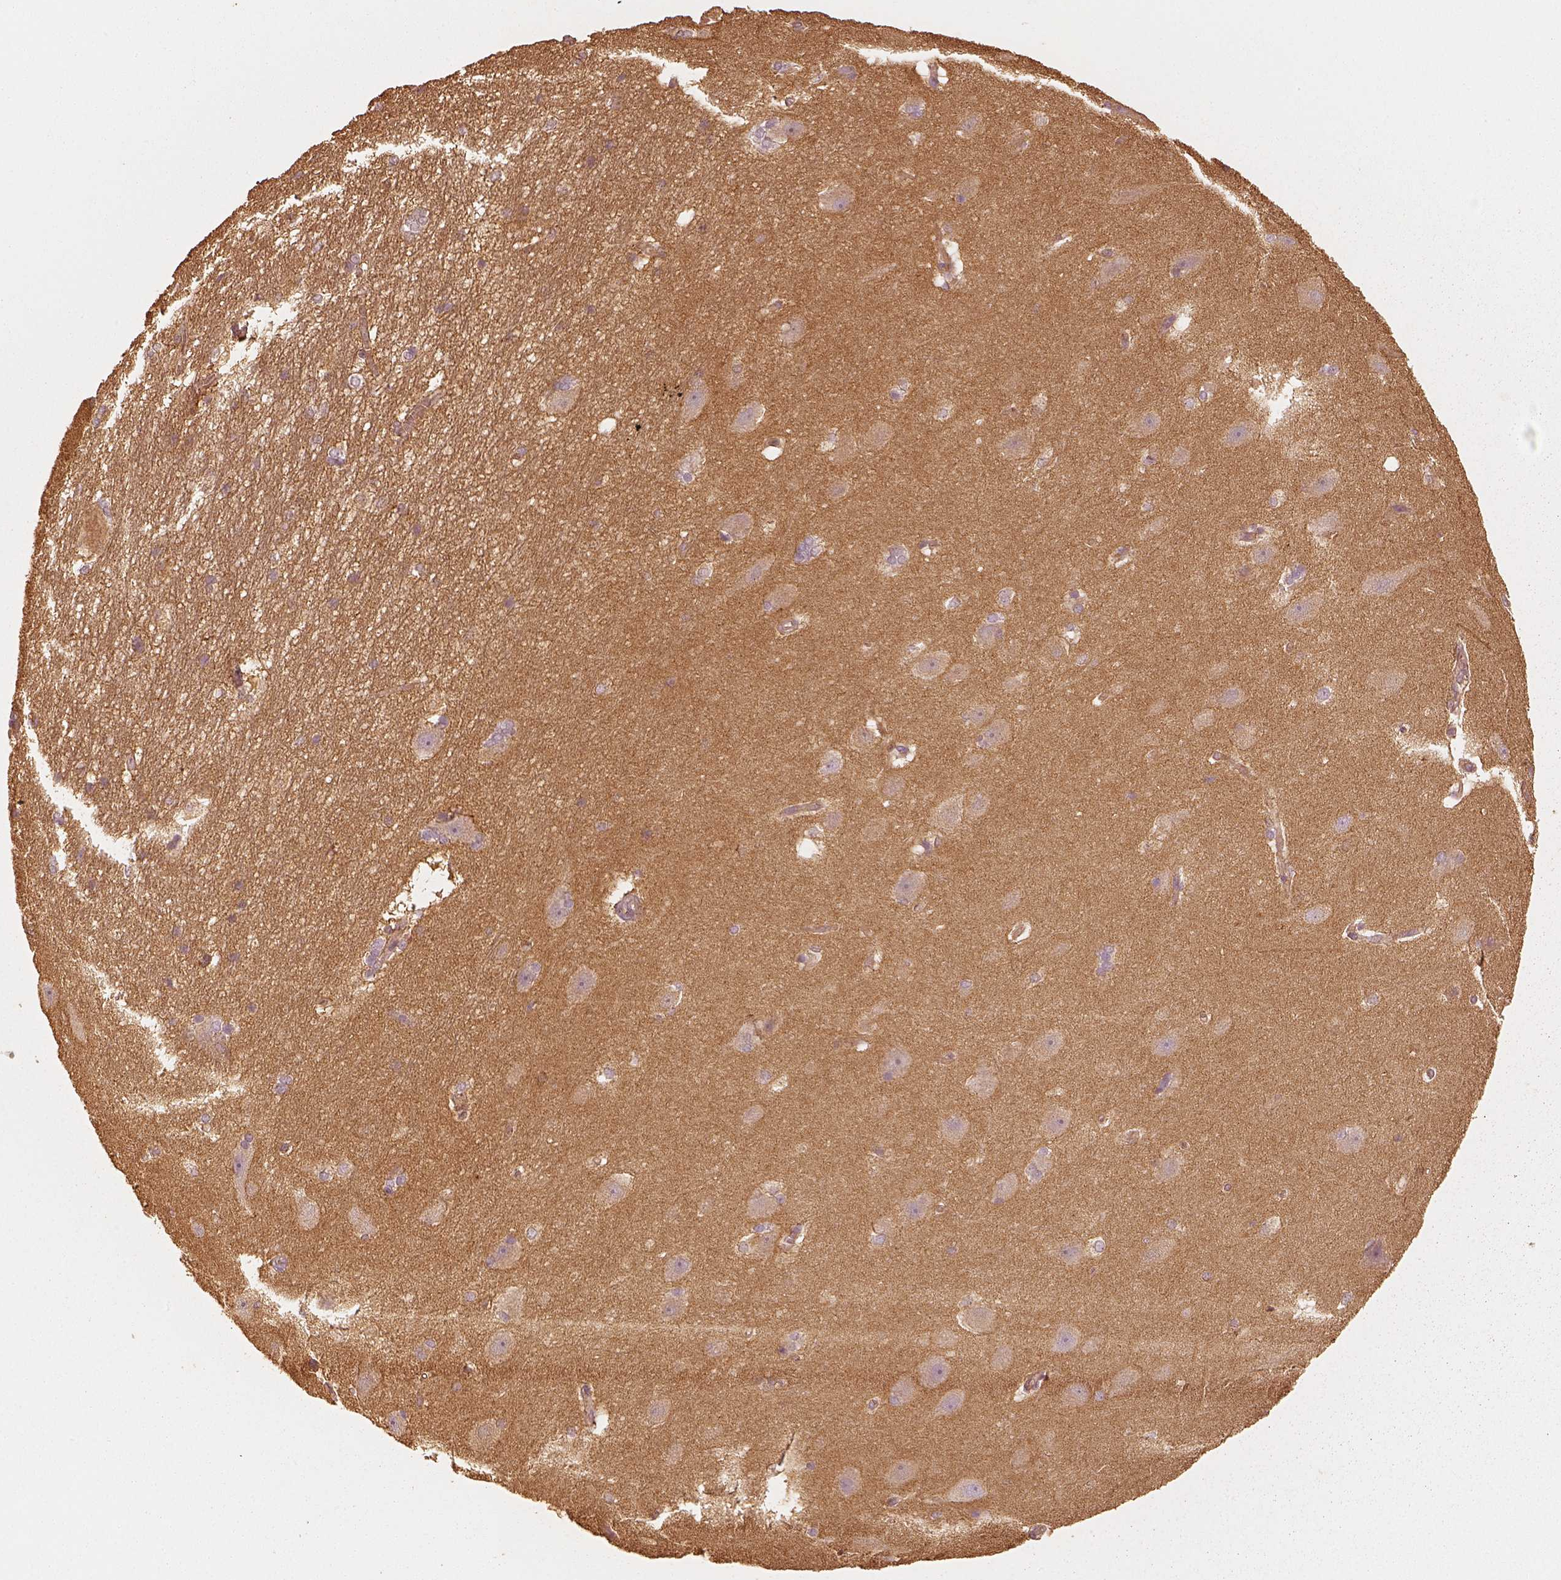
{"staining": {"intensity": "negative", "quantity": "none", "location": "none"}, "tissue": "hippocampus", "cell_type": "Glial cells", "image_type": "normal", "snomed": [{"axis": "morphology", "description": "Normal tissue, NOS"}, {"axis": "topography", "description": "Cerebral cortex"}, {"axis": "topography", "description": "Hippocampus"}], "caption": "This is an immunohistochemistry (IHC) micrograph of unremarkable human hippocampus. There is no positivity in glial cells.", "gene": "WDR7", "patient": {"sex": "female", "age": 19}}